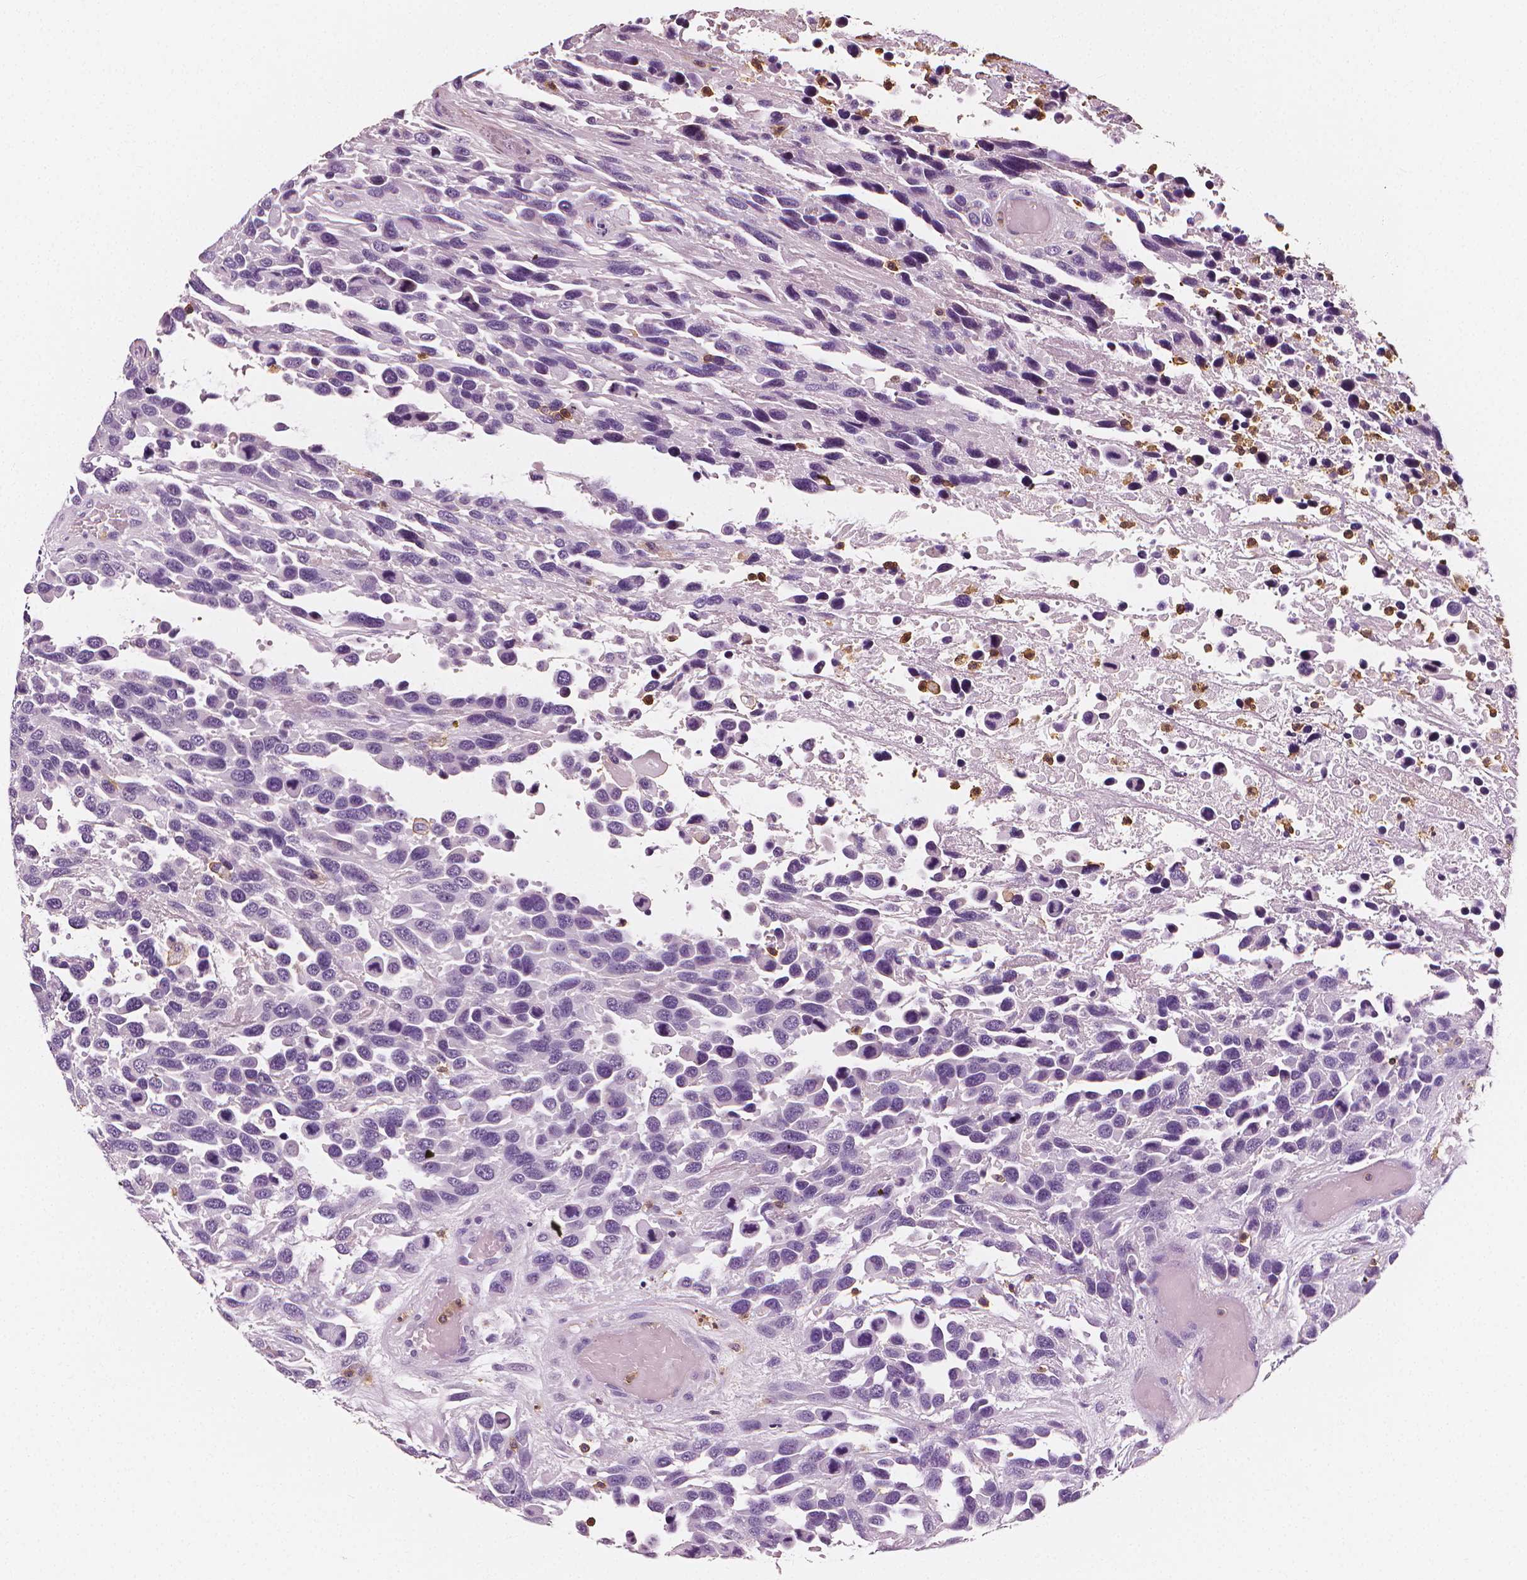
{"staining": {"intensity": "negative", "quantity": "none", "location": "none"}, "tissue": "urothelial cancer", "cell_type": "Tumor cells", "image_type": "cancer", "snomed": [{"axis": "morphology", "description": "Urothelial carcinoma, High grade"}, {"axis": "topography", "description": "Urinary bladder"}], "caption": "This image is of urothelial cancer stained with IHC to label a protein in brown with the nuclei are counter-stained blue. There is no staining in tumor cells. (DAB immunohistochemistry with hematoxylin counter stain).", "gene": "PTPRC", "patient": {"sex": "female", "age": 70}}